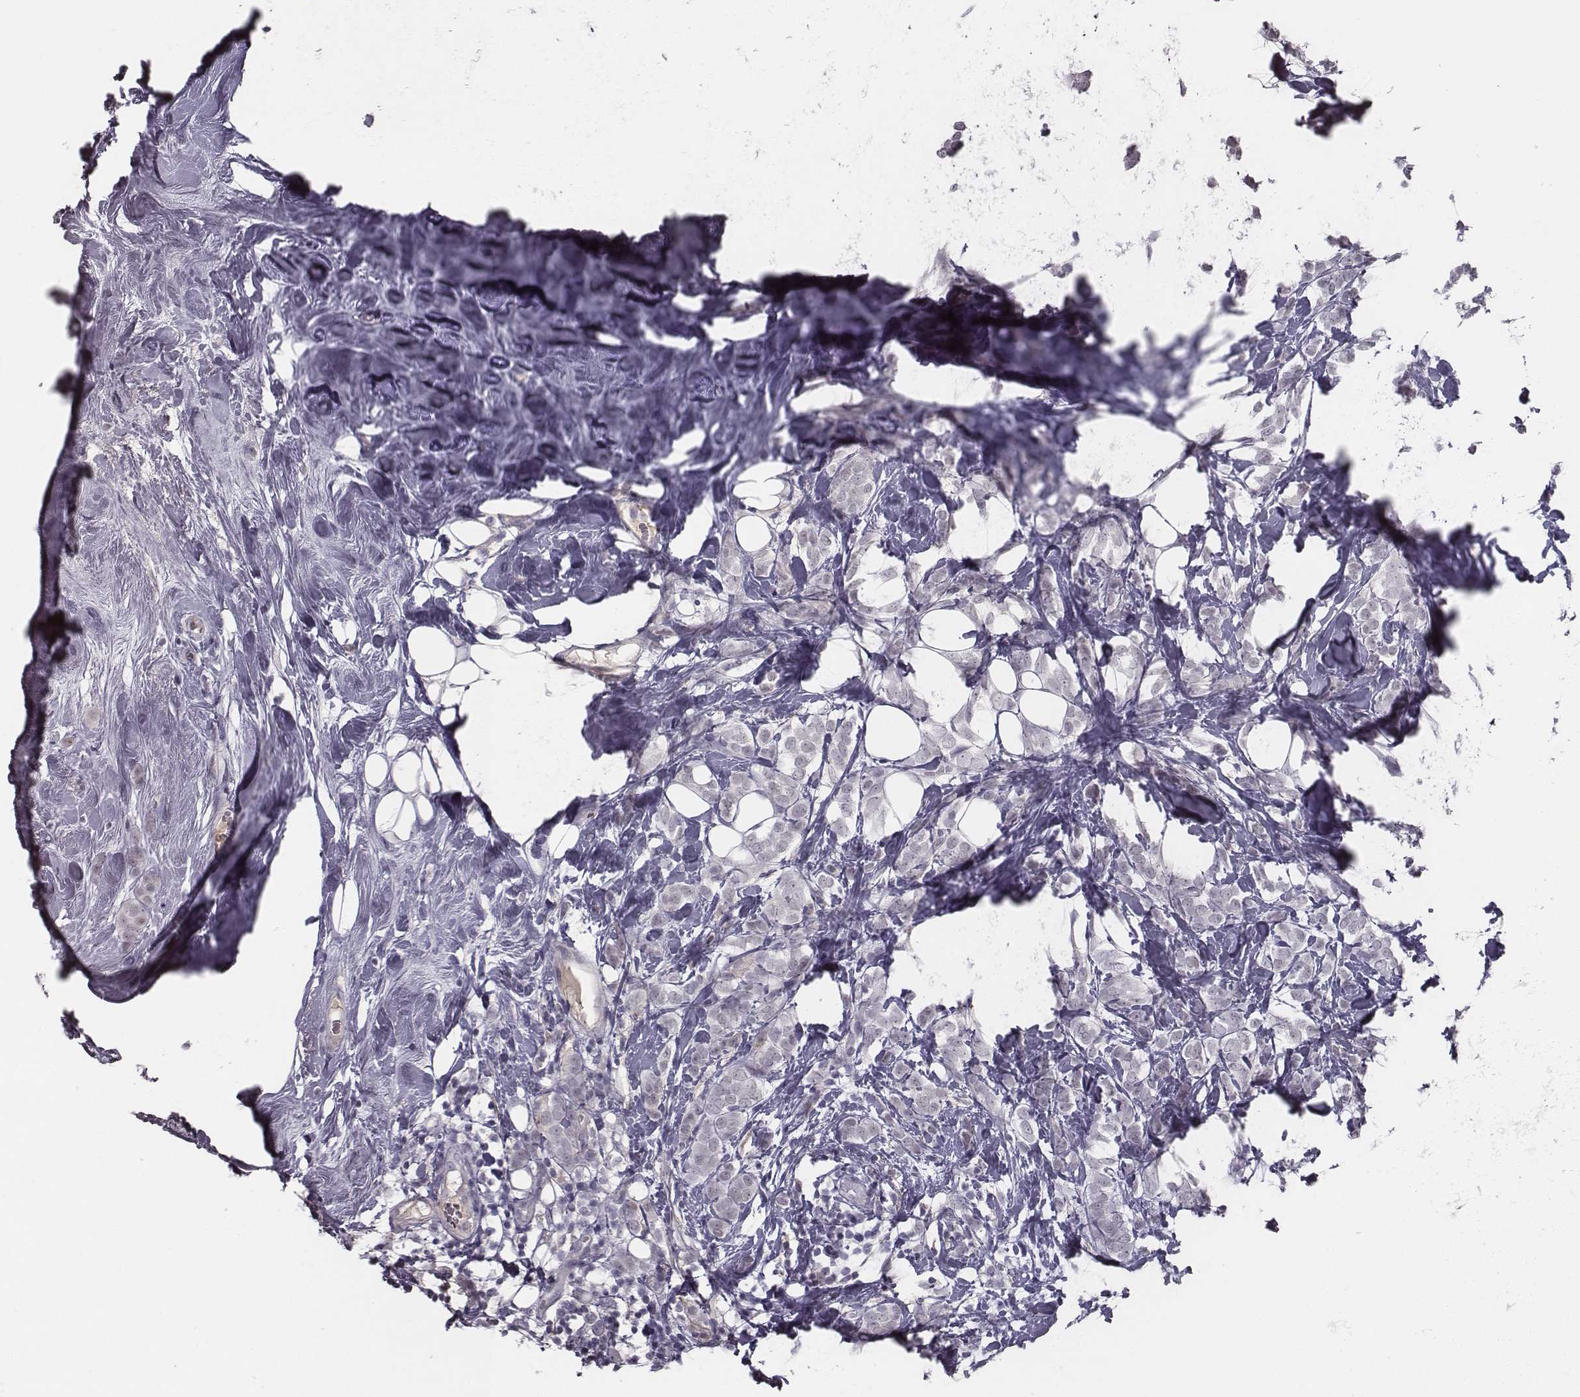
{"staining": {"intensity": "negative", "quantity": "none", "location": "none"}, "tissue": "breast cancer", "cell_type": "Tumor cells", "image_type": "cancer", "snomed": [{"axis": "morphology", "description": "Lobular carcinoma"}, {"axis": "topography", "description": "Breast"}], "caption": "This is an immunohistochemistry (IHC) image of lobular carcinoma (breast). There is no staining in tumor cells.", "gene": "SEPTIN14", "patient": {"sex": "female", "age": 49}}